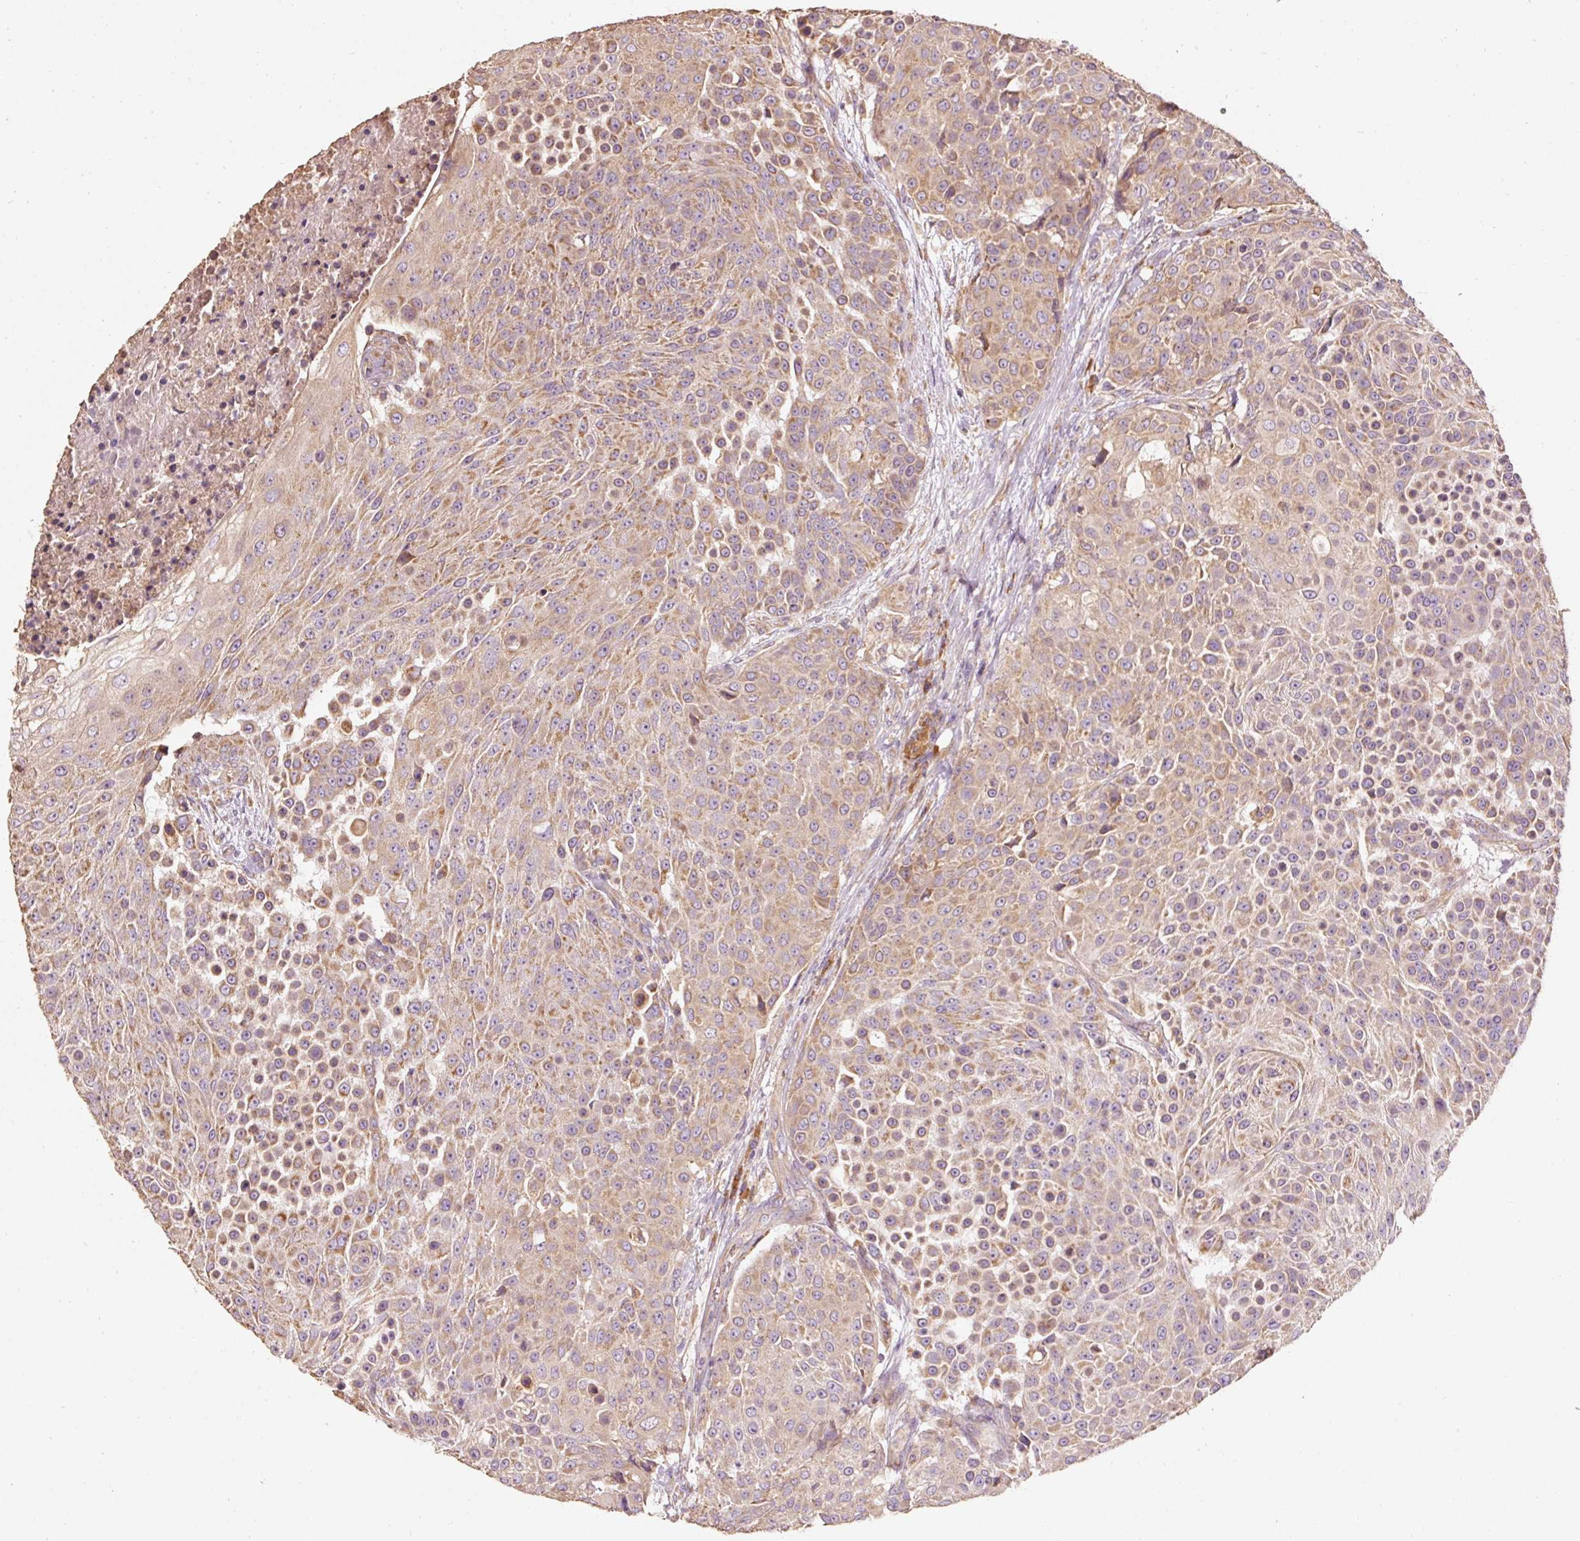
{"staining": {"intensity": "moderate", "quantity": ">75%", "location": "cytoplasmic/membranous"}, "tissue": "urothelial cancer", "cell_type": "Tumor cells", "image_type": "cancer", "snomed": [{"axis": "morphology", "description": "Urothelial carcinoma, High grade"}, {"axis": "topography", "description": "Urinary bladder"}], "caption": "Protein staining of urothelial carcinoma (high-grade) tissue shows moderate cytoplasmic/membranous staining in approximately >75% of tumor cells. The staining was performed using DAB, with brown indicating positive protein expression. Nuclei are stained blue with hematoxylin.", "gene": "EFHC1", "patient": {"sex": "female", "age": 63}}